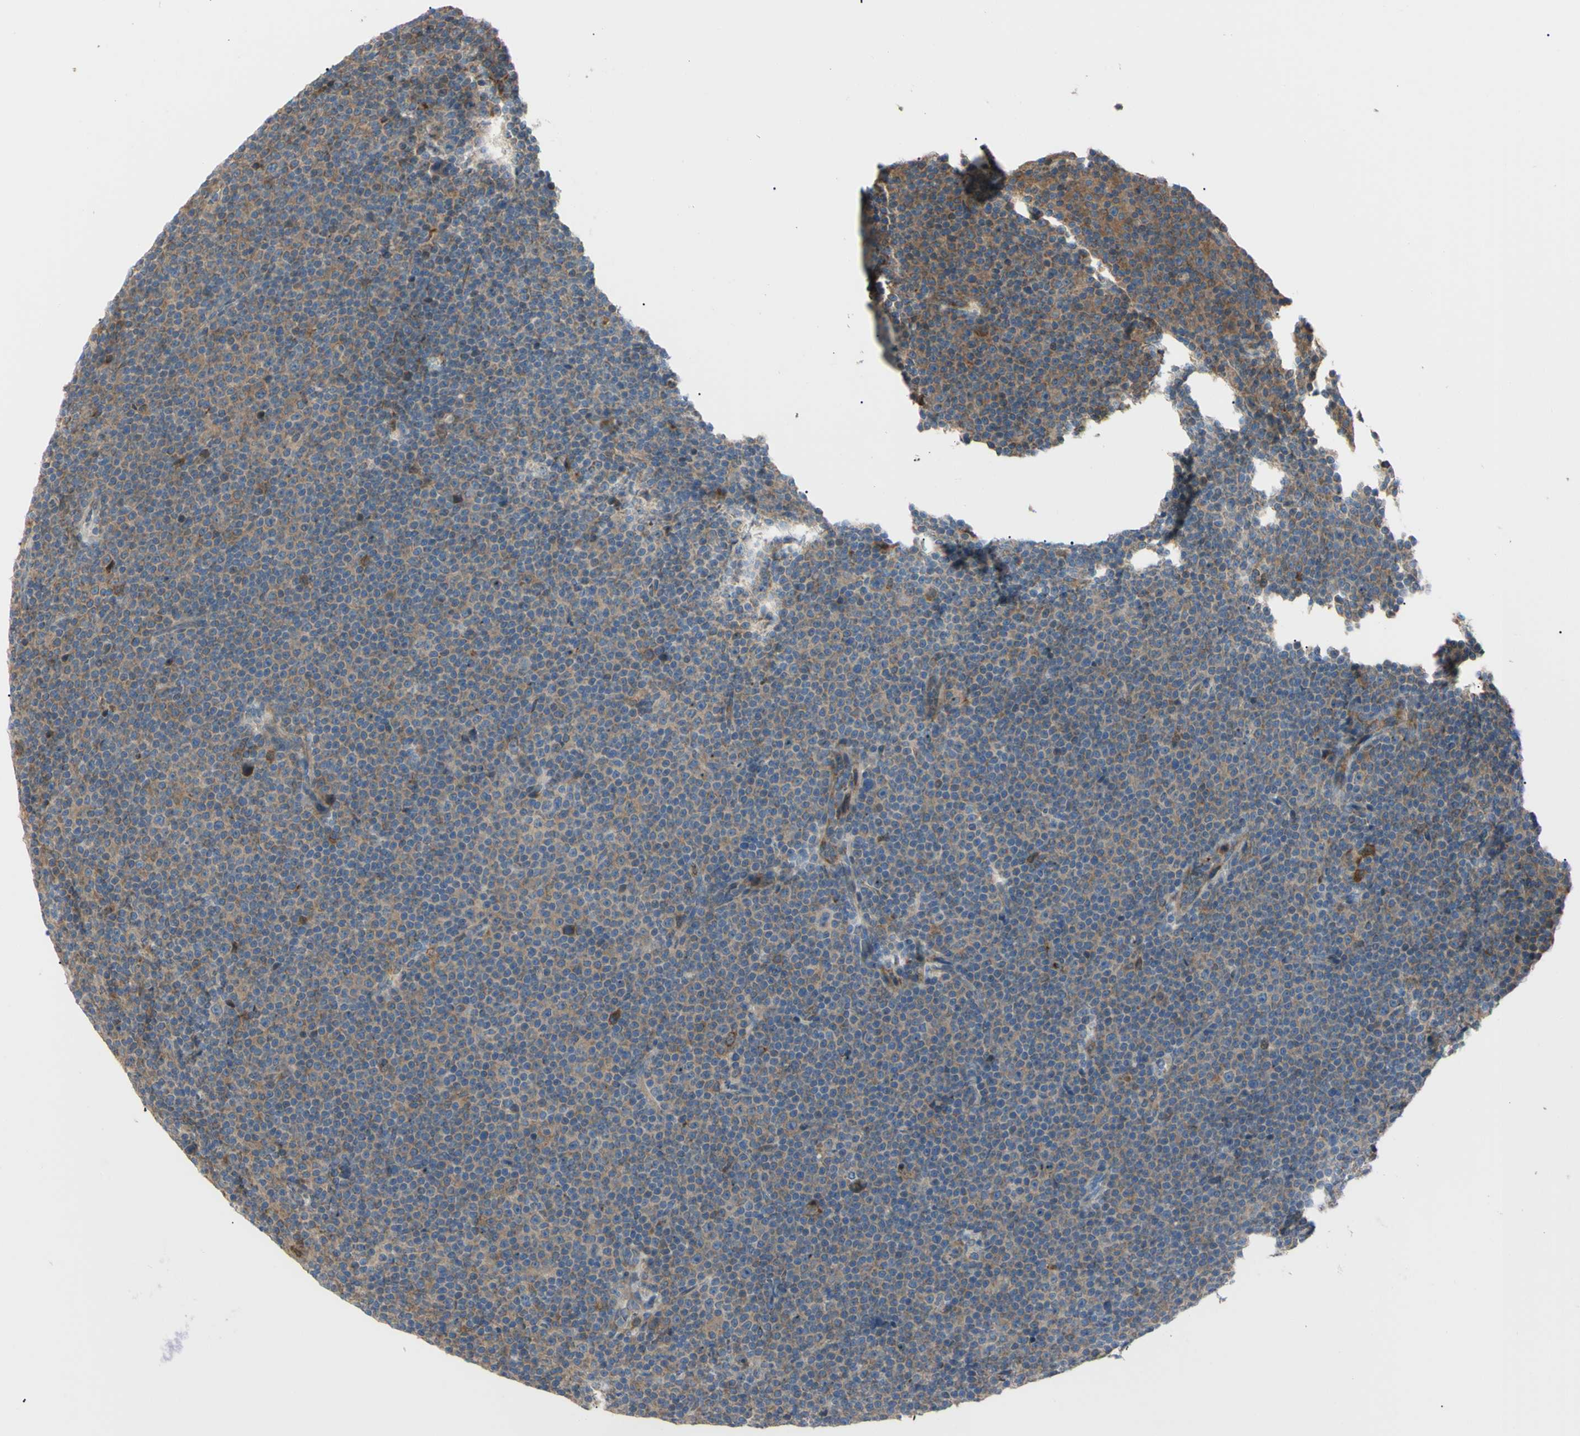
{"staining": {"intensity": "weak", "quantity": "25%-75%", "location": "cytoplasmic/membranous"}, "tissue": "lymphoma", "cell_type": "Tumor cells", "image_type": "cancer", "snomed": [{"axis": "morphology", "description": "Malignant lymphoma, non-Hodgkin's type, Low grade"}, {"axis": "topography", "description": "Lymph node"}], "caption": "Immunohistochemistry (IHC) (DAB (3,3'-diaminobenzidine)) staining of human lymphoma demonstrates weak cytoplasmic/membranous protein staining in approximately 25%-75% of tumor cells.", "gene": "EIF5A", "patient": {"sex": "female", "age": 67}}